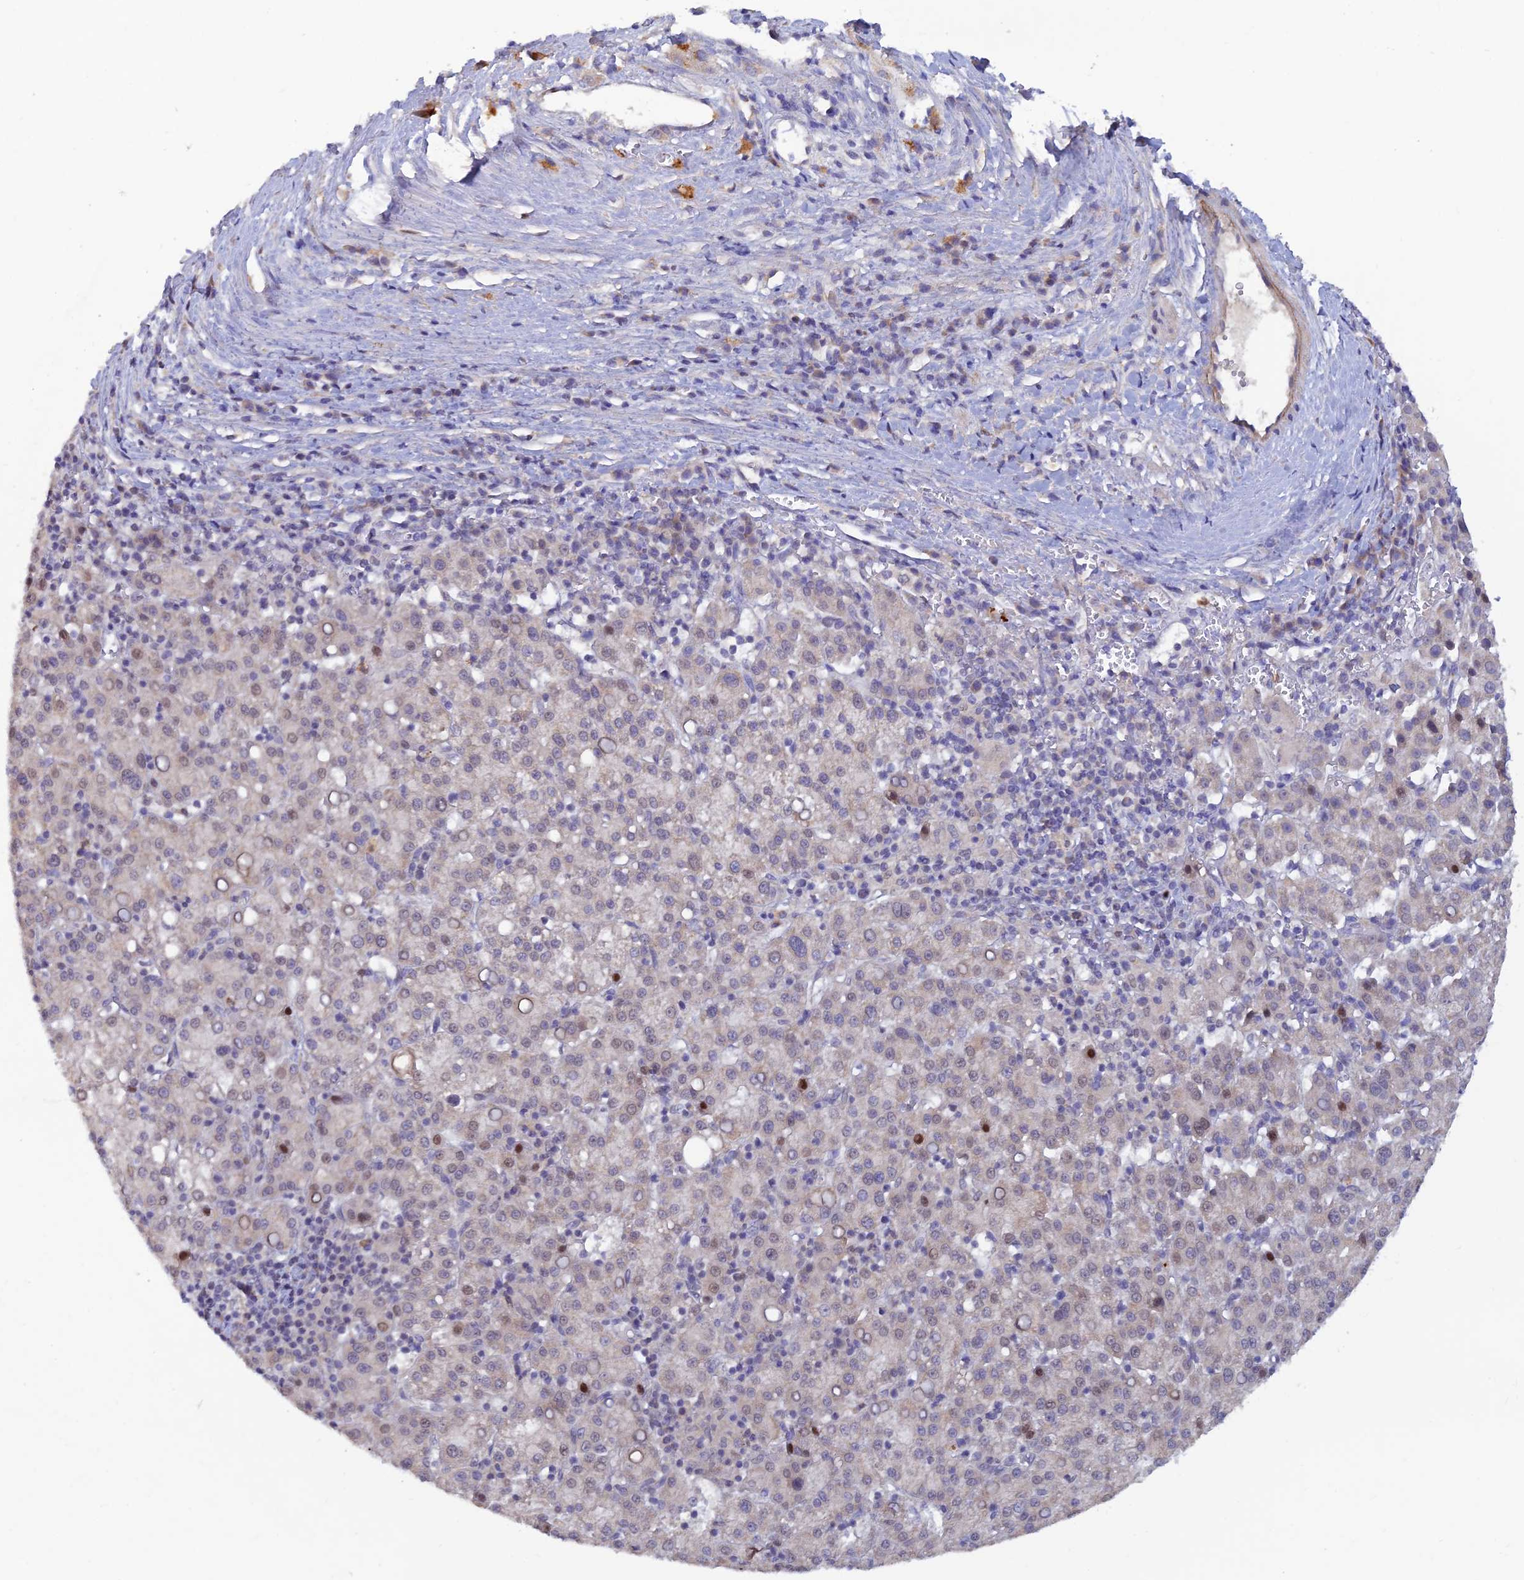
{"staining": {"intensity": "weak", "quantity": "<25%", "location": "nuclear"}, "tissue": "liver cancer", "cell_type": "Tumor cells", "image_type": "cancer", "snomed": [{"axis": "morphology", "description": "Carcinoma, Hepatocellular, NOS"}, {"axis": "topography", "description": "Liver"}], "caption": "IHC image of human liver cancer (hepatocellular carcinoma) stained for a protein (brown), which displays no staining in tumor cells. (Stains: DAB (3,3'-diaminobenzidine) IHC with hematoxylin counter stain, Microscopy: brightfield microscopy at high magnification).", "gene": "FASTKD5", "patient": {"sex": "female", "age": 58}}